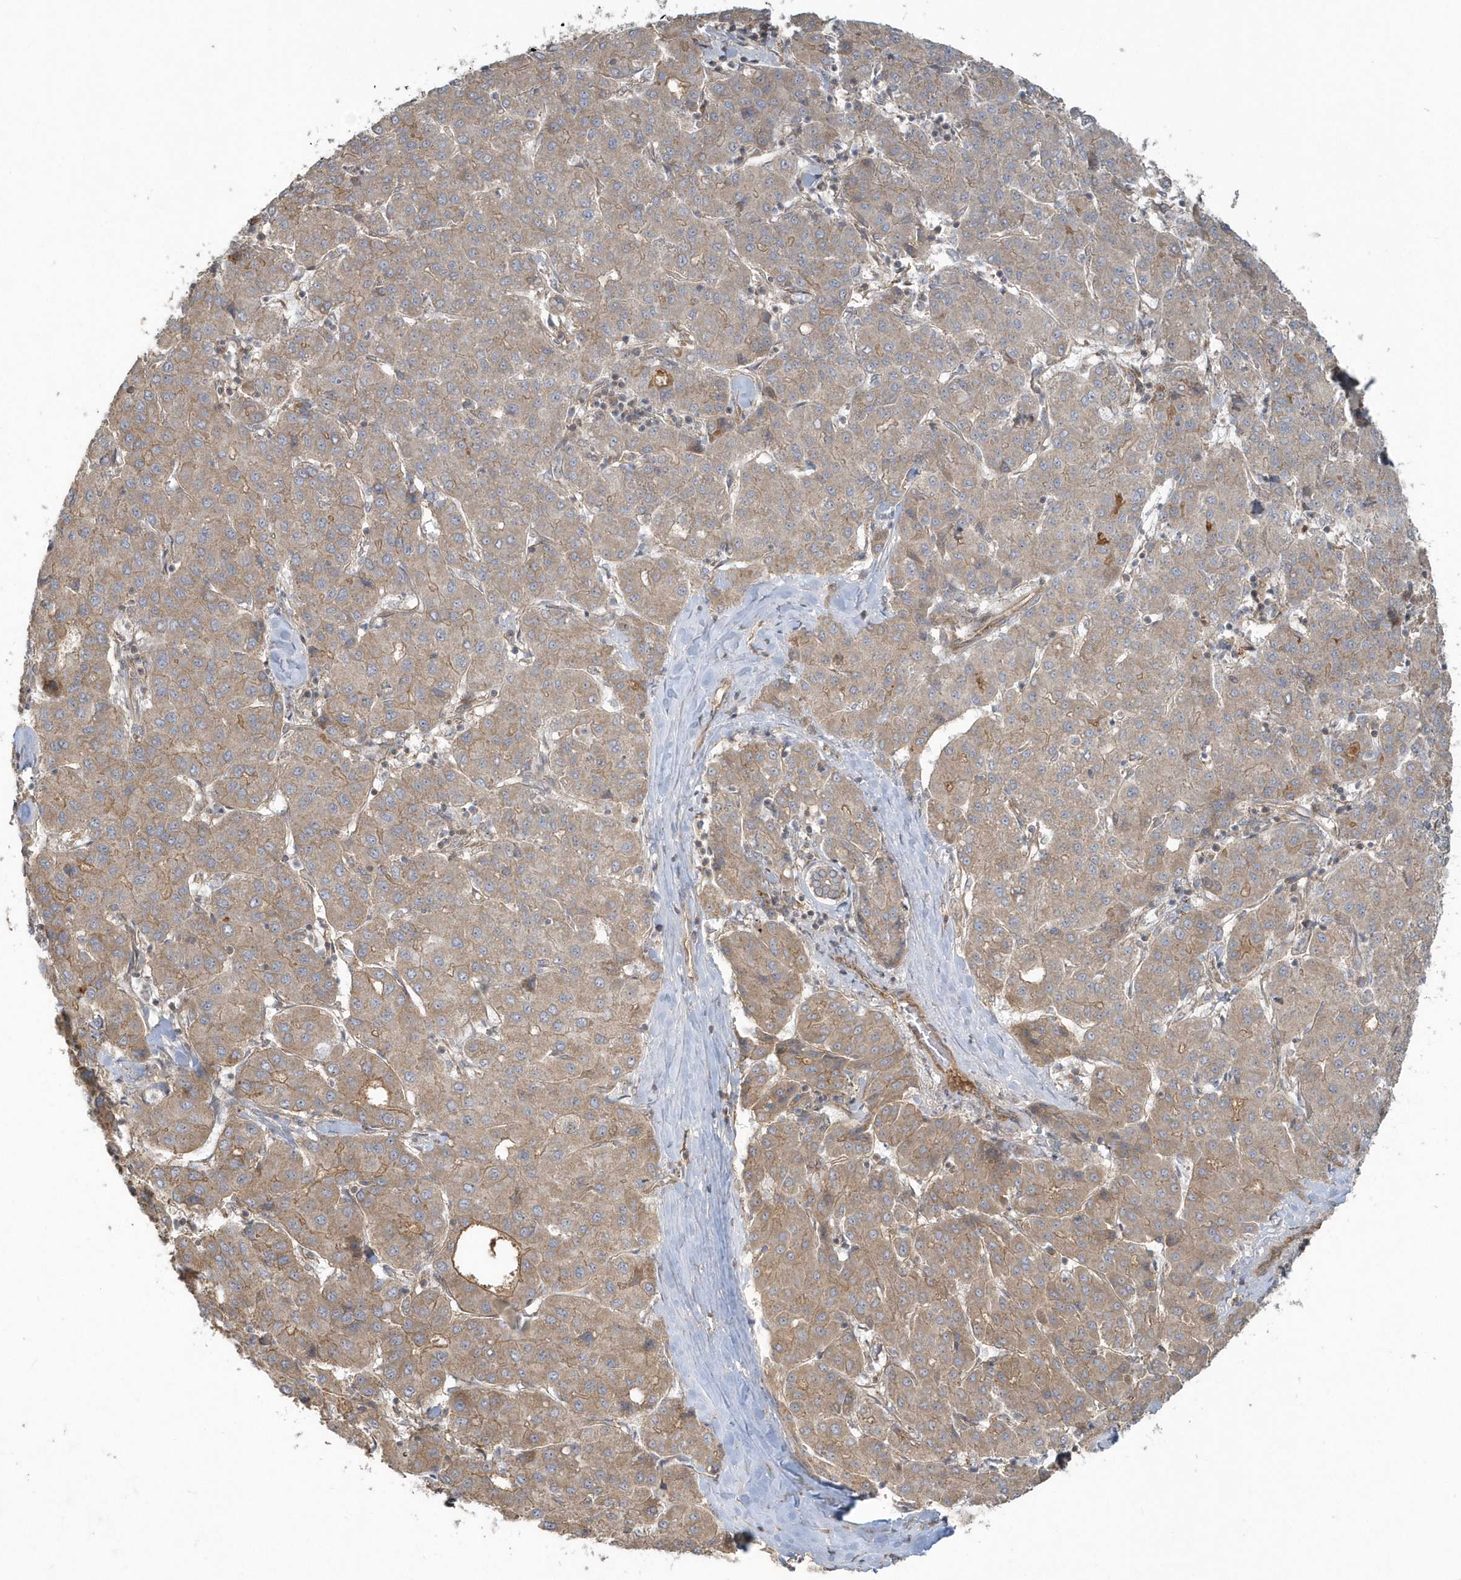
{"staining": {"intensity": "moderate", "quantity": ">75%", "location": "cytoplasmic/membranous"}, "tissue": "liver cancer", "cell_type": "Tumor cells", "image_type": "cancer", "snomed": [{"axis": "morphology", "description": "Carcinoma, Hepatocellular, NOS"}, {"axis": "topography", "description": "Liver"}], "caption": "This micrograph displays liver cancer (hepatocellular carcinoma) stained with immunohistochemistry to label a protein in brown. The cytoplasmic/membranous of tumor cells show moderate positivity for the protein. Nuclei are counter-stained blue.", "gene": "STIM2", "patient": {"sex": "male", "age": 65}}